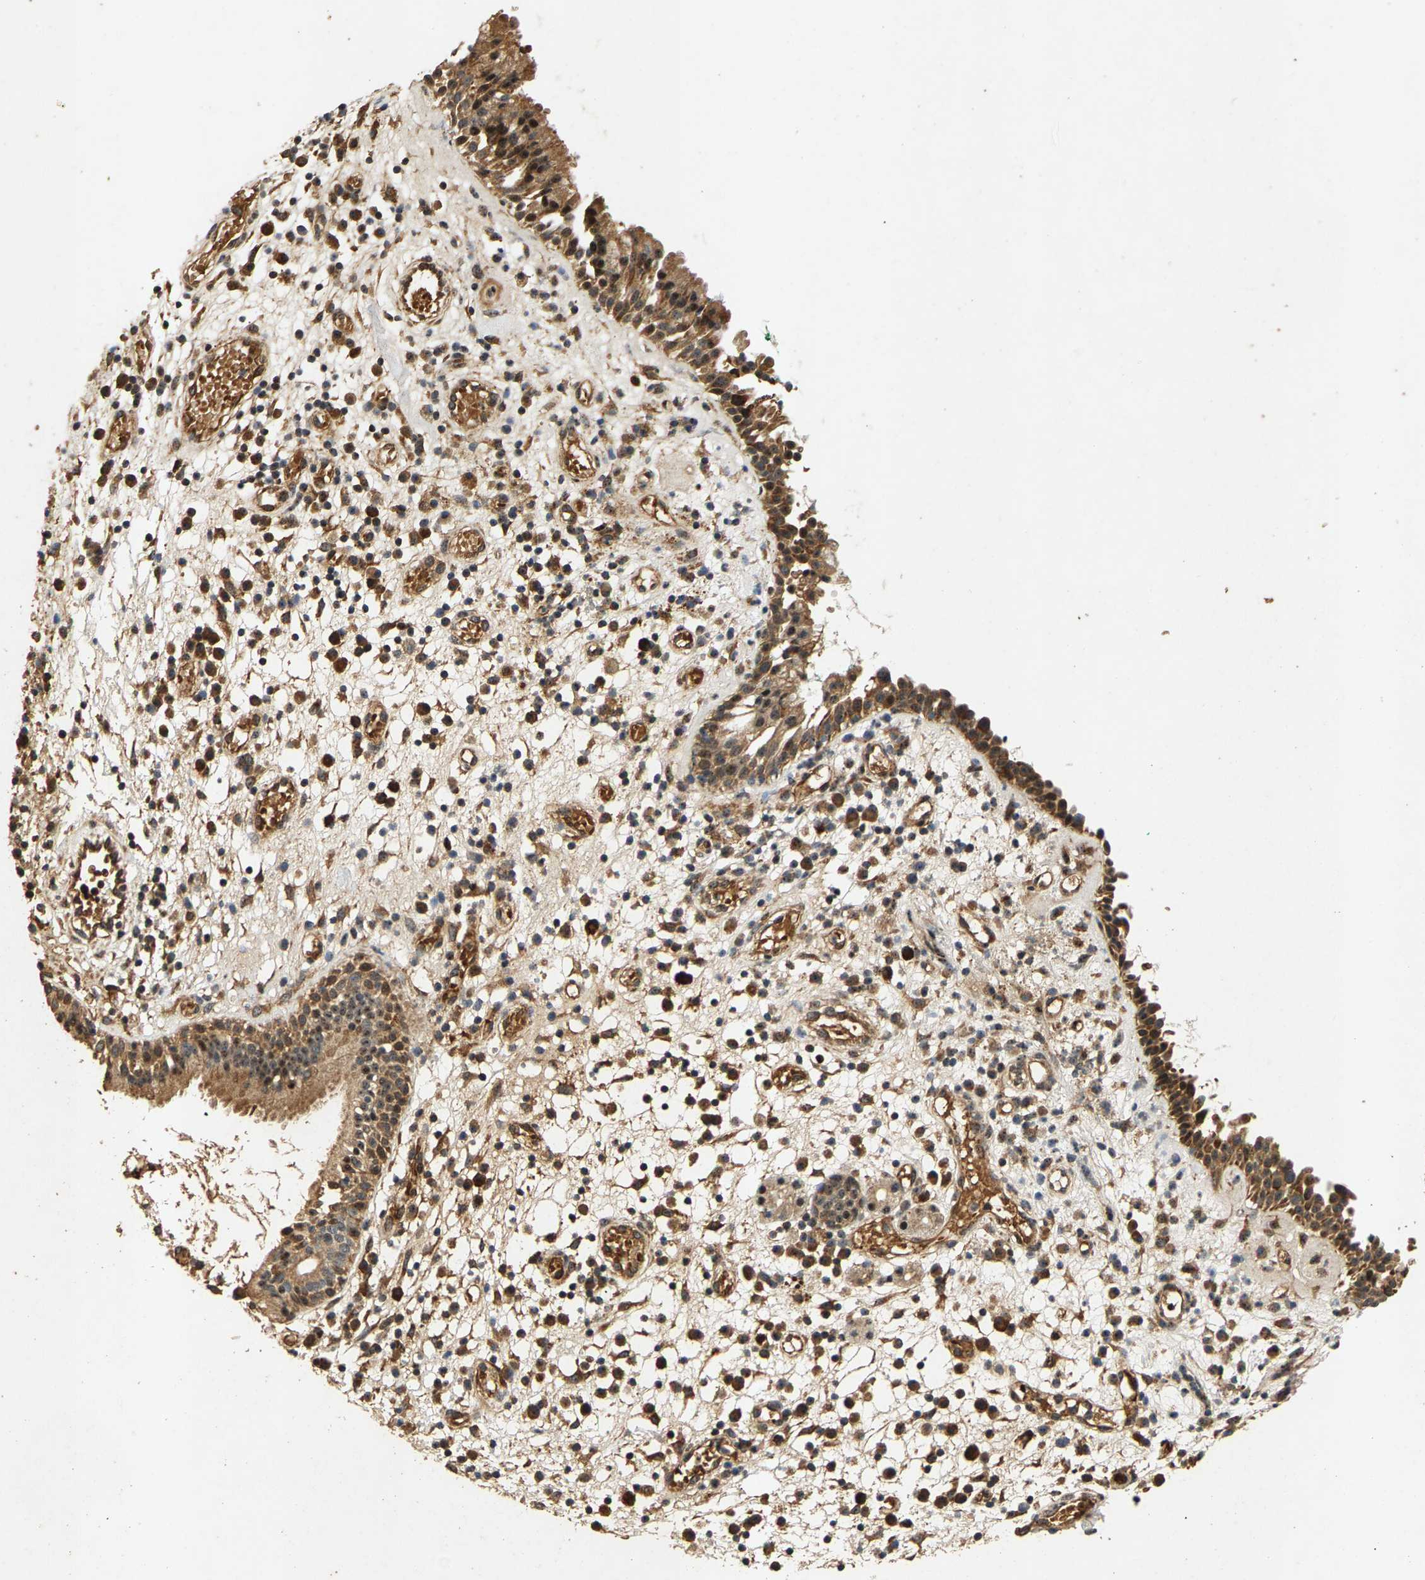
{"staining": {"intensity": "moderate", "quantity": ">75%", "location": "cytoplasmic/membranous"}, "tissue": "nasopharynx", "cell_type": "Respiratory epithelial cells", "image_type": "normal", "snomed": [{"axis": "morphology", "description": "Normal tissue, NOS"}, {"axis": "morphology", "description": "Basal cell carcinoma"}, {"axis": "topography", "description": "Cartilage tissue"}, {"axis": "topography", "description": "Nasopharynx"}, {"axis": "topography", "description": "Oral tissue"}], "caption": "The immunohistochemical stain shows moderate cytoplasmic/membranous staining in respiratory epithelial cells of benign nasopharynx.", "gene": "CIDEC", "patient": {"sex": "female", "age": 77}}